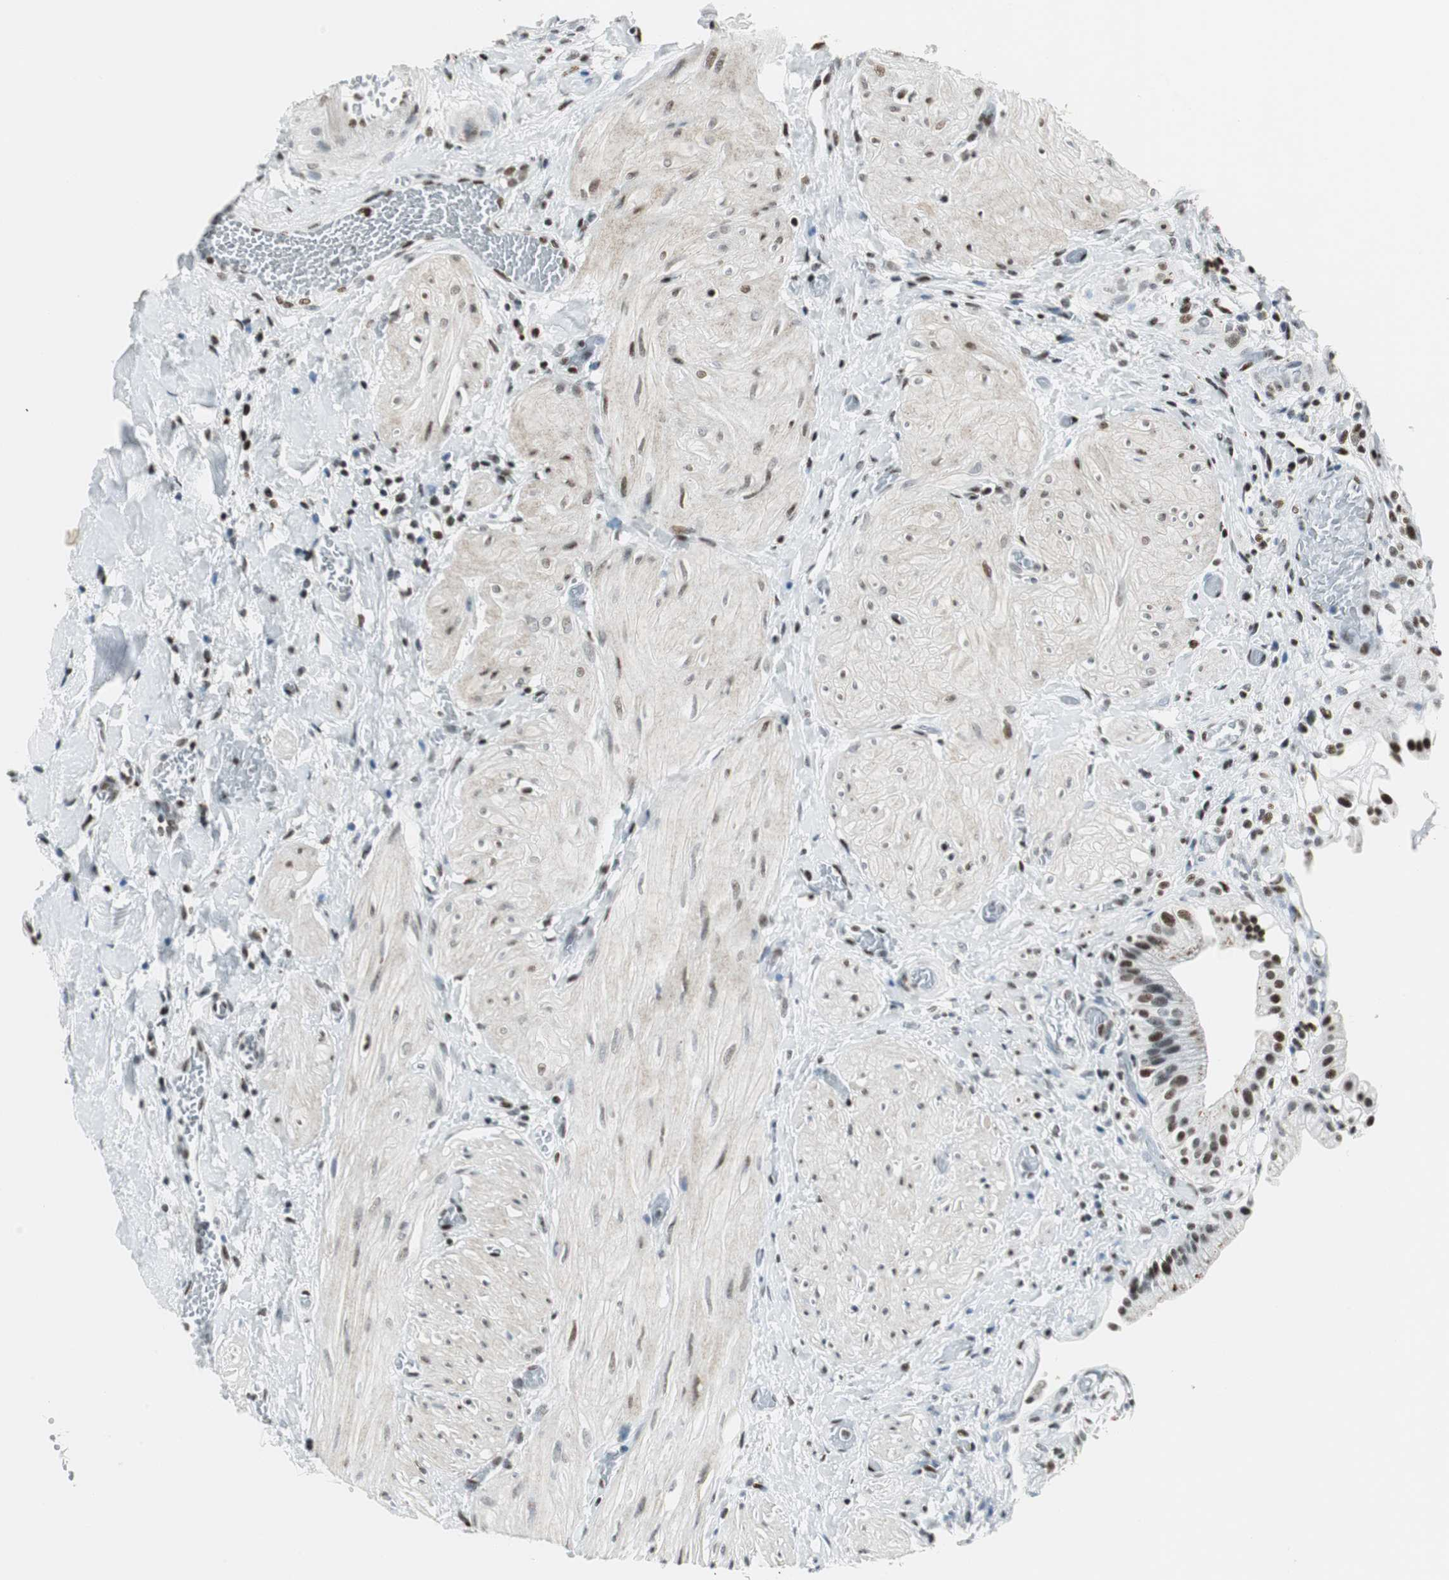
{"staining": {"intensity": "strong", "quantity": ">75%", "location": "nuclear"}, "tissue": "gallbladder", "cell_type": "Glandular cells", "image_type": "normal", "snomed": [{"axis": "morphology", "description": "Normal tissue, NOS"}, {"axis": "topography", "description": "Gallbladder"}], "caption": "Strong nuclear staining is appreciated in approximately >75% of glandular cells in unremarkable gallbladder. (brown staining indicates protein expression, while blue staining denotes nuclei).", "gene": "RBBP4", "patient": {"sex": "male", "age": 65}}